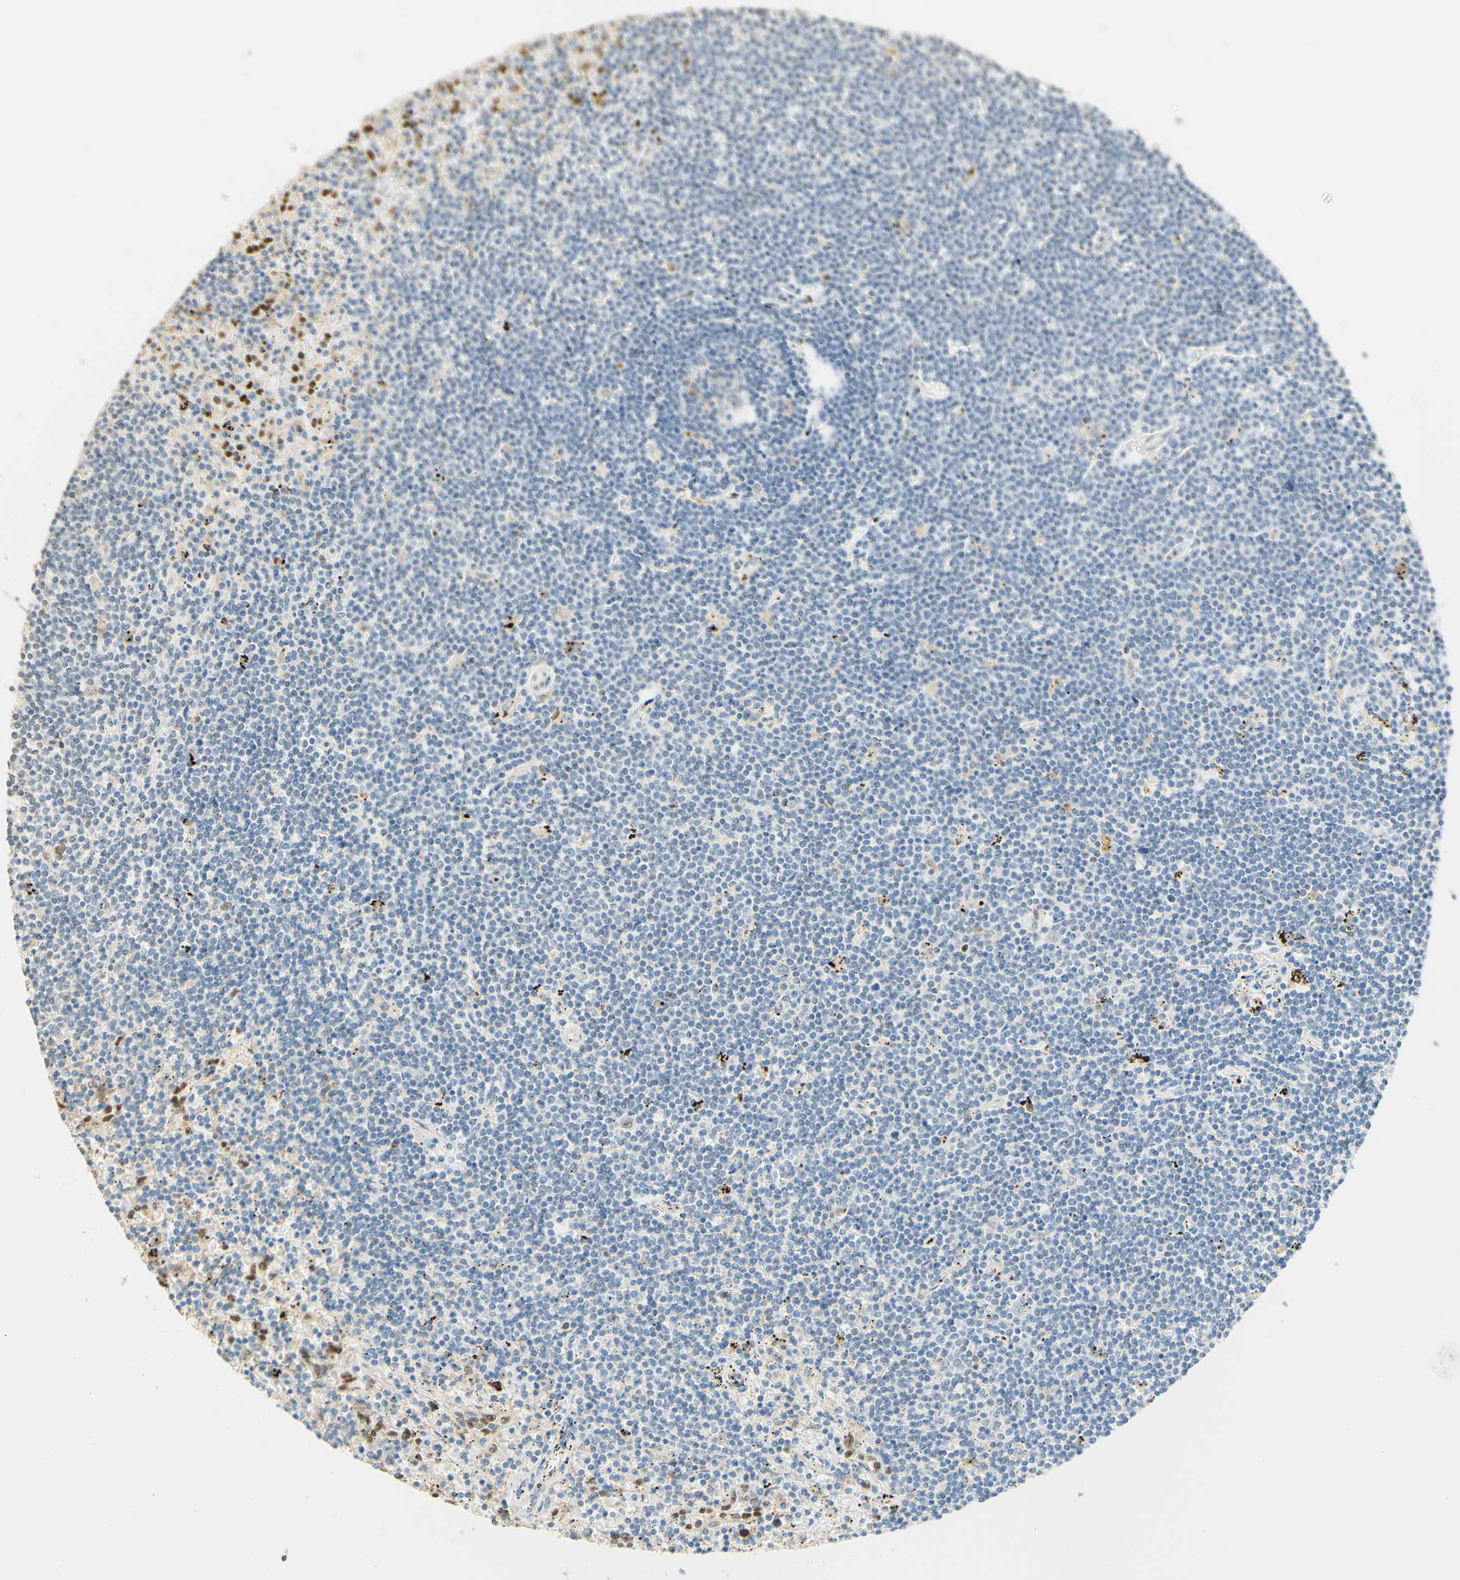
{"staining": {"intensity": "negative", "quantity": "none", "location": "none"}, "tissue": "lymphoma", "cell_type": "Tumor cells", "image_type": "cancer", "snomed": [{"axis": "morphology", "description": "Malignant lymphoma, non-Hodgkin's type, Low grade"}, {"axis": "topography", "description": "Spleen"}], "caption": "A micrograph of low-grade malignant lymphoma, non-Hodgkin's type stained for a protein displays no brown staining in tumor cells. (DAB immunohistochemistry with hematoxylin counter stain).", "gene": "MAP3K4", "patient": {"sex": "male", "age": 76}}